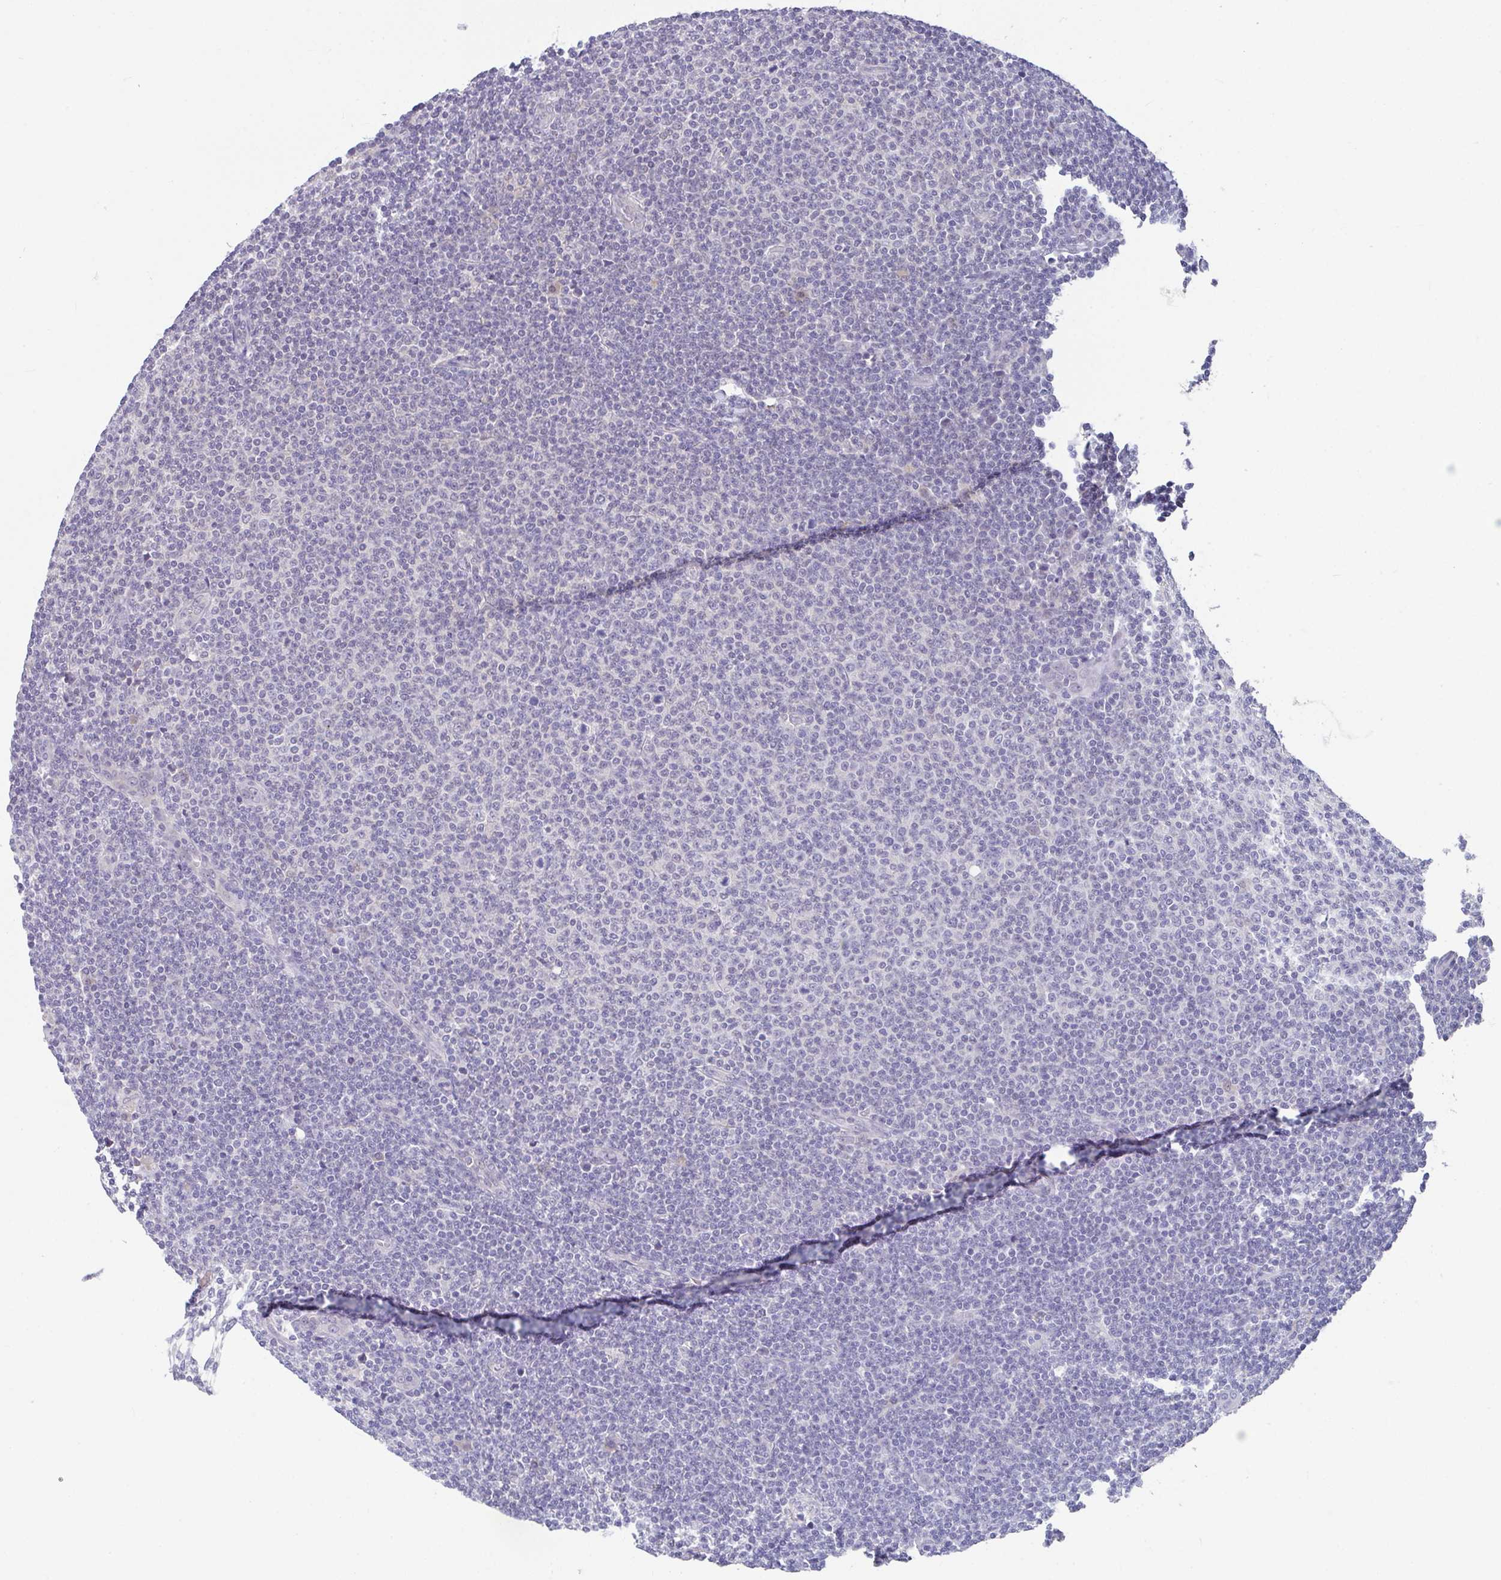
{"staining": {"intensity": "negative", "quantity": "none", "location": "none"}, "tissue": "lymphoma", "cell_type": "Tumor cells", "image_type": "cancer", "snomed": [{"axis": "morphology", "description": "Malignant lymphoma, non-Hodgkin's type, Low grade"}, {"axis": "topography", "description": "Lymph node"}], "caption": "Immunohistochemistry (IHC) of lymphoma displays no expression in tumor cells. Nuclei are stained in blue.", "gene": "GLTPD2", "patient": {"sex": "male", "age": 66}}